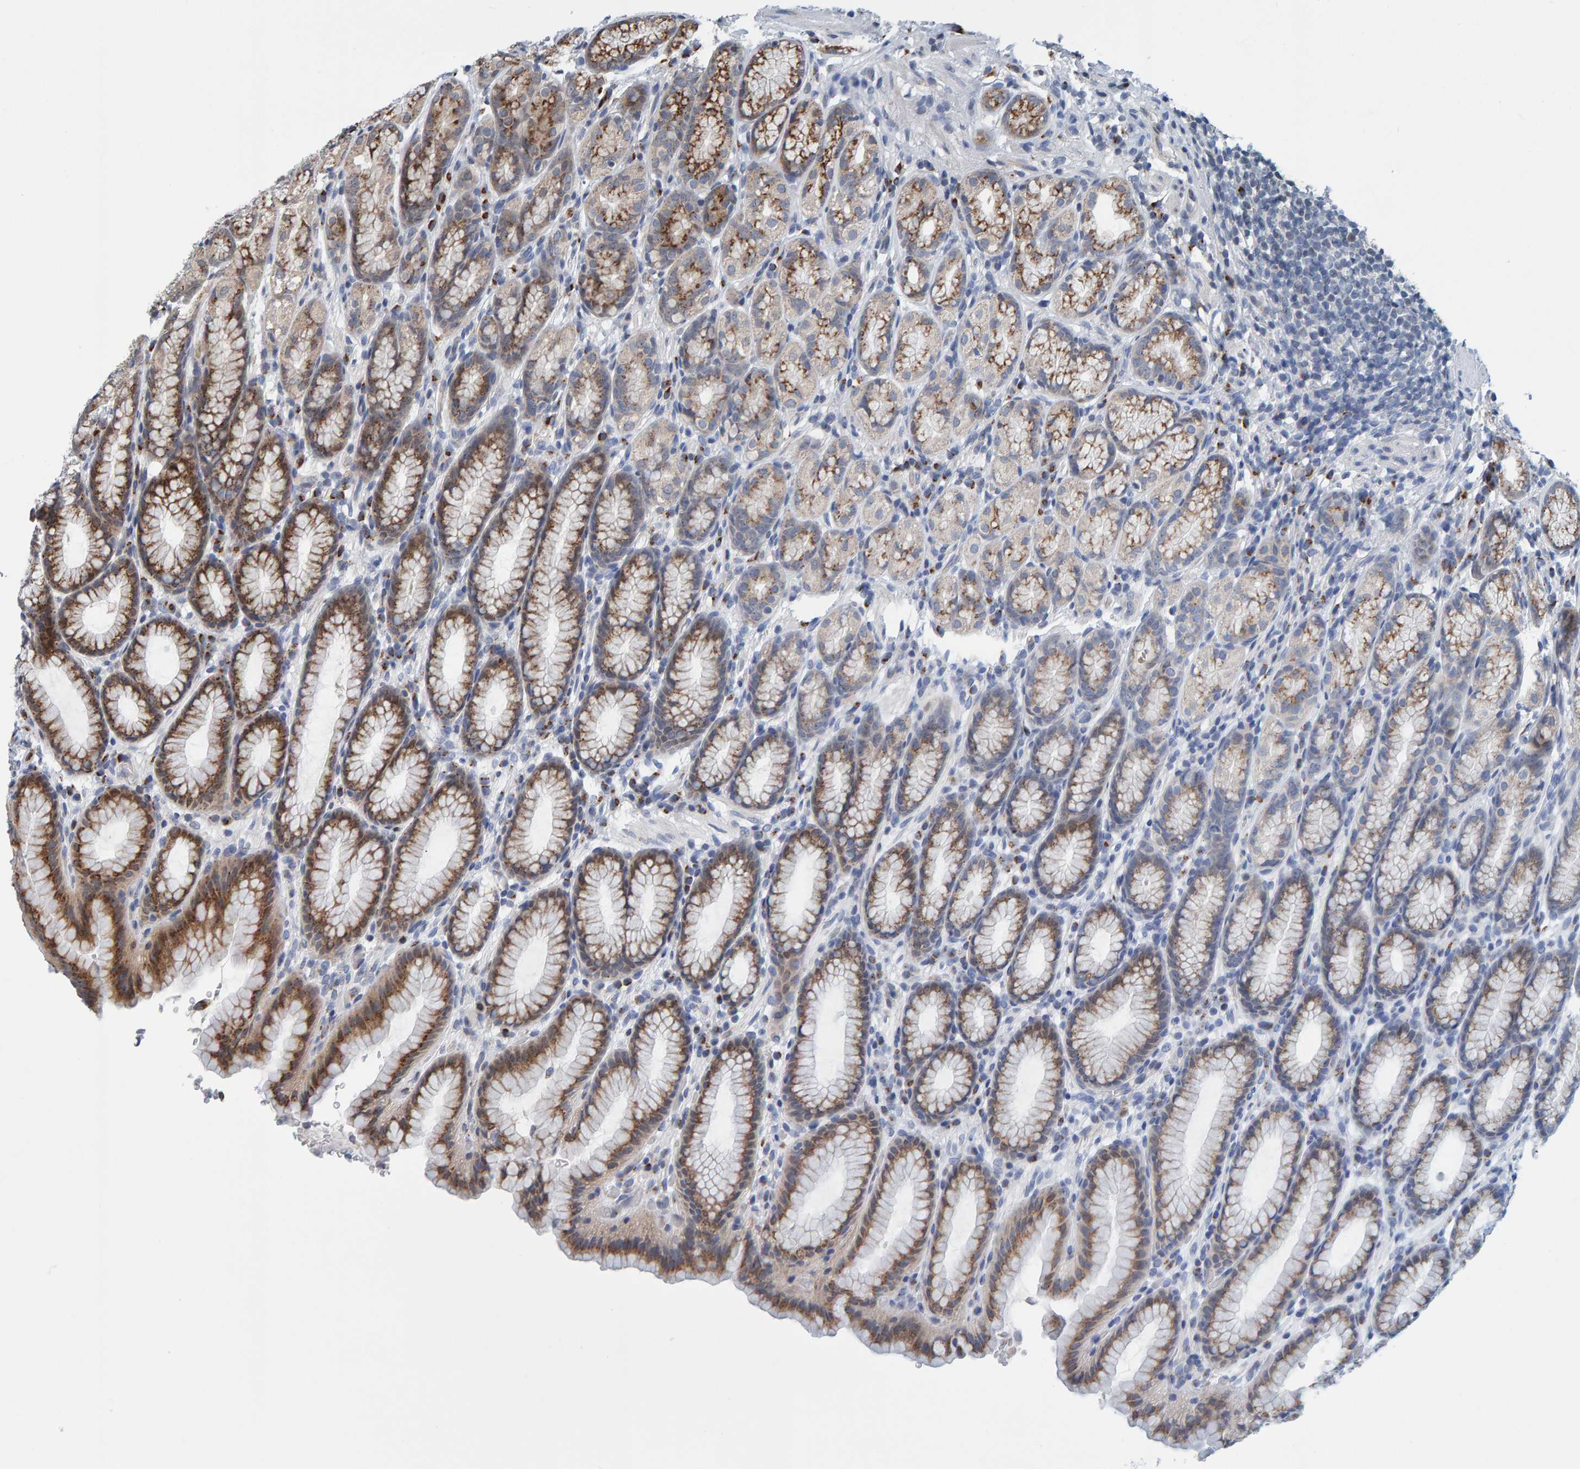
{"staining": {"intensity": "moderate", "quantity": "25%-75%", "location": "cytoplasmic/membranous"}, "tissue": "stomach", "cell_type": "Glandular cells", "image_type": "normal", "snomed": [{"axis": "morphology", "description": "Normal tissue, NOS"}, {"axis": "topography", "description": "Stomach"}], "caption": "Glandular cells display medium levels of moderate cytoplasmic/membranous positivity in about 25%-75% of cells in unremarkable stomach. Using DAB (3,3'-diaminobenzidine) (brown) and hematoxylin (blue) stains, captured at high magnification using brightfield microscopy.", "gene": "CCDC25", "patient": {"sex": "male", "age": 42}}